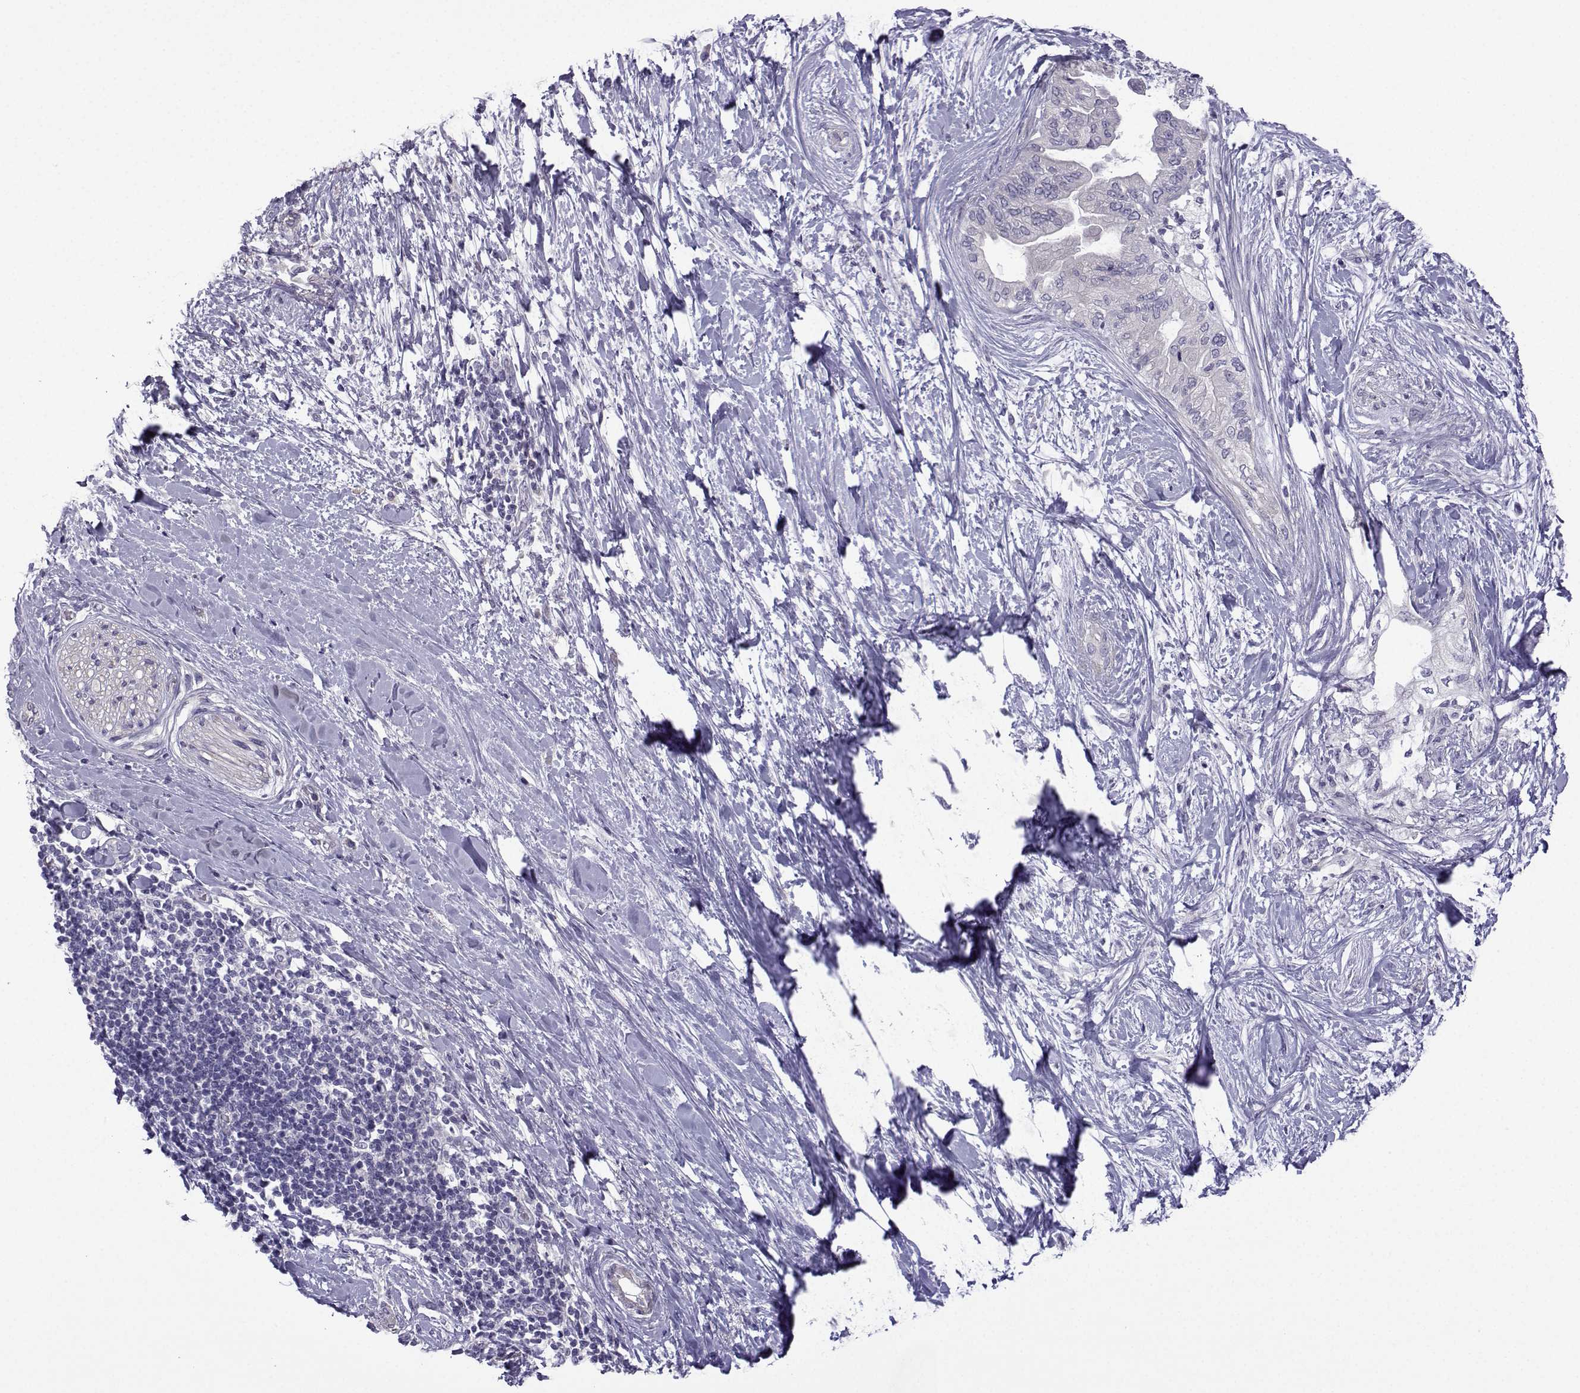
{"staining": {"intensity": "negative", "quantity": "none", "location": "none"}, "tissue": "pancreatic cancer", "cell_type": "Tumor cells", "image_type": "cancer", "snomed": [{"axis": "morphology", "description": "Normal tissue, NOS"}, {"axis": "morphology", "description": "Adenocarcinoma, NOS"}, {"axis": "topography", "description": "Pancreas"}, {"axis": "topography", "description": "Duodenum"}], "caption": "IHC of human pancreatic cancer (adenocarcinoma) reveals no positivity in tumor cells. Brightfield microscopy of IHC stained with DAB (3,3'-diaminobenzidine) (brown) and hematoxylin (blue), captured at high magnification.", "gene": "SPACA7", "patient": {"sex": "female", "age": 60}}